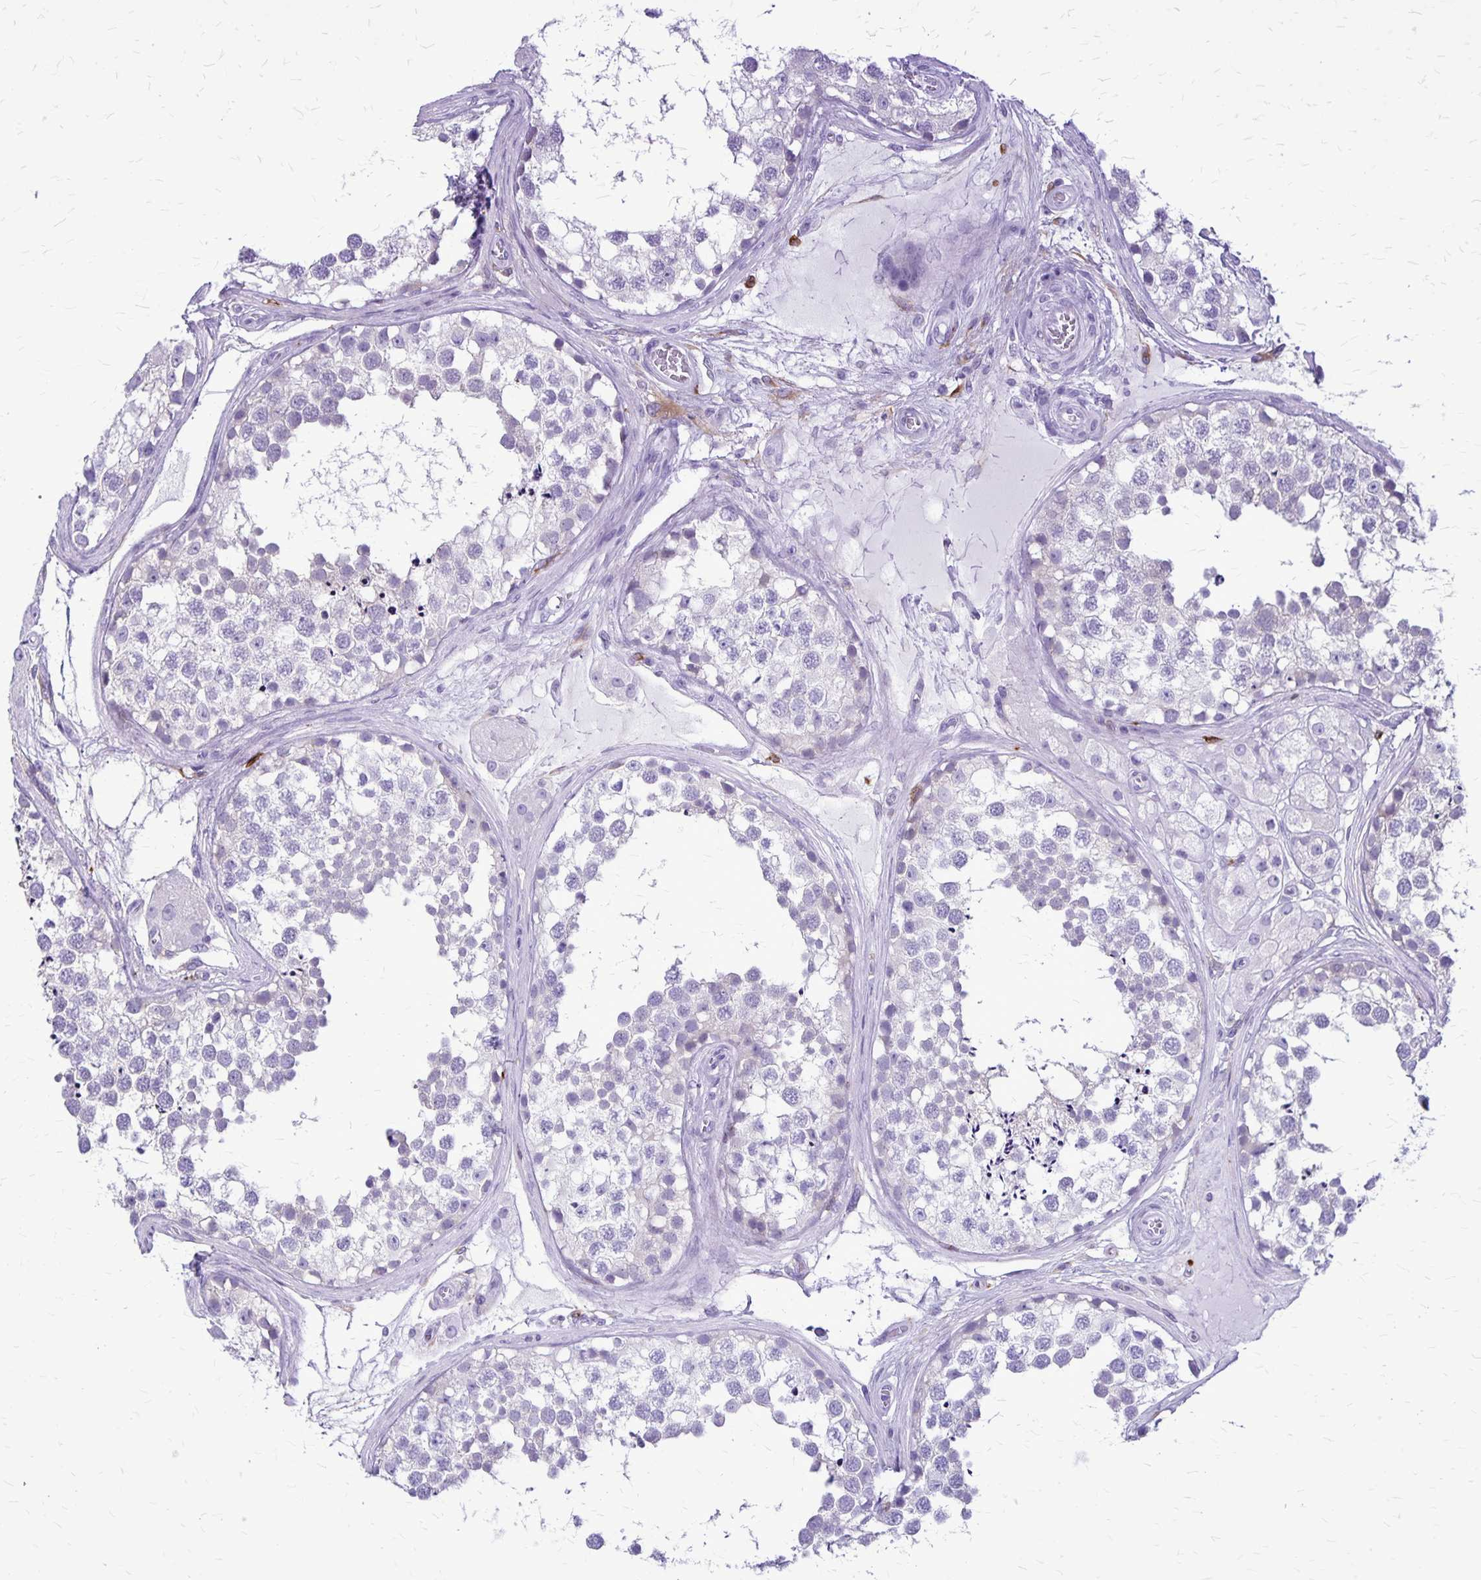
{"staining": {"intensity": "negative", "quantity": "none", "location": "none"}, "tissue": "testis", "cell_type": "Cells in seminiferous ducts", "image_type": "normal", "snomed": [{"axis": "morphology", "description": "Normal tissue, NOS"}, {"axis": "morphology", "description": "Seminoma, NOS"}, {"axis": "topography", "description": "Testis"}], "caption": "Cells in seminiferous ducts show no significant protein expression in unremarkable testis.", "gene": "RTN1", "patient": {"sex": "male", "age": 65}}